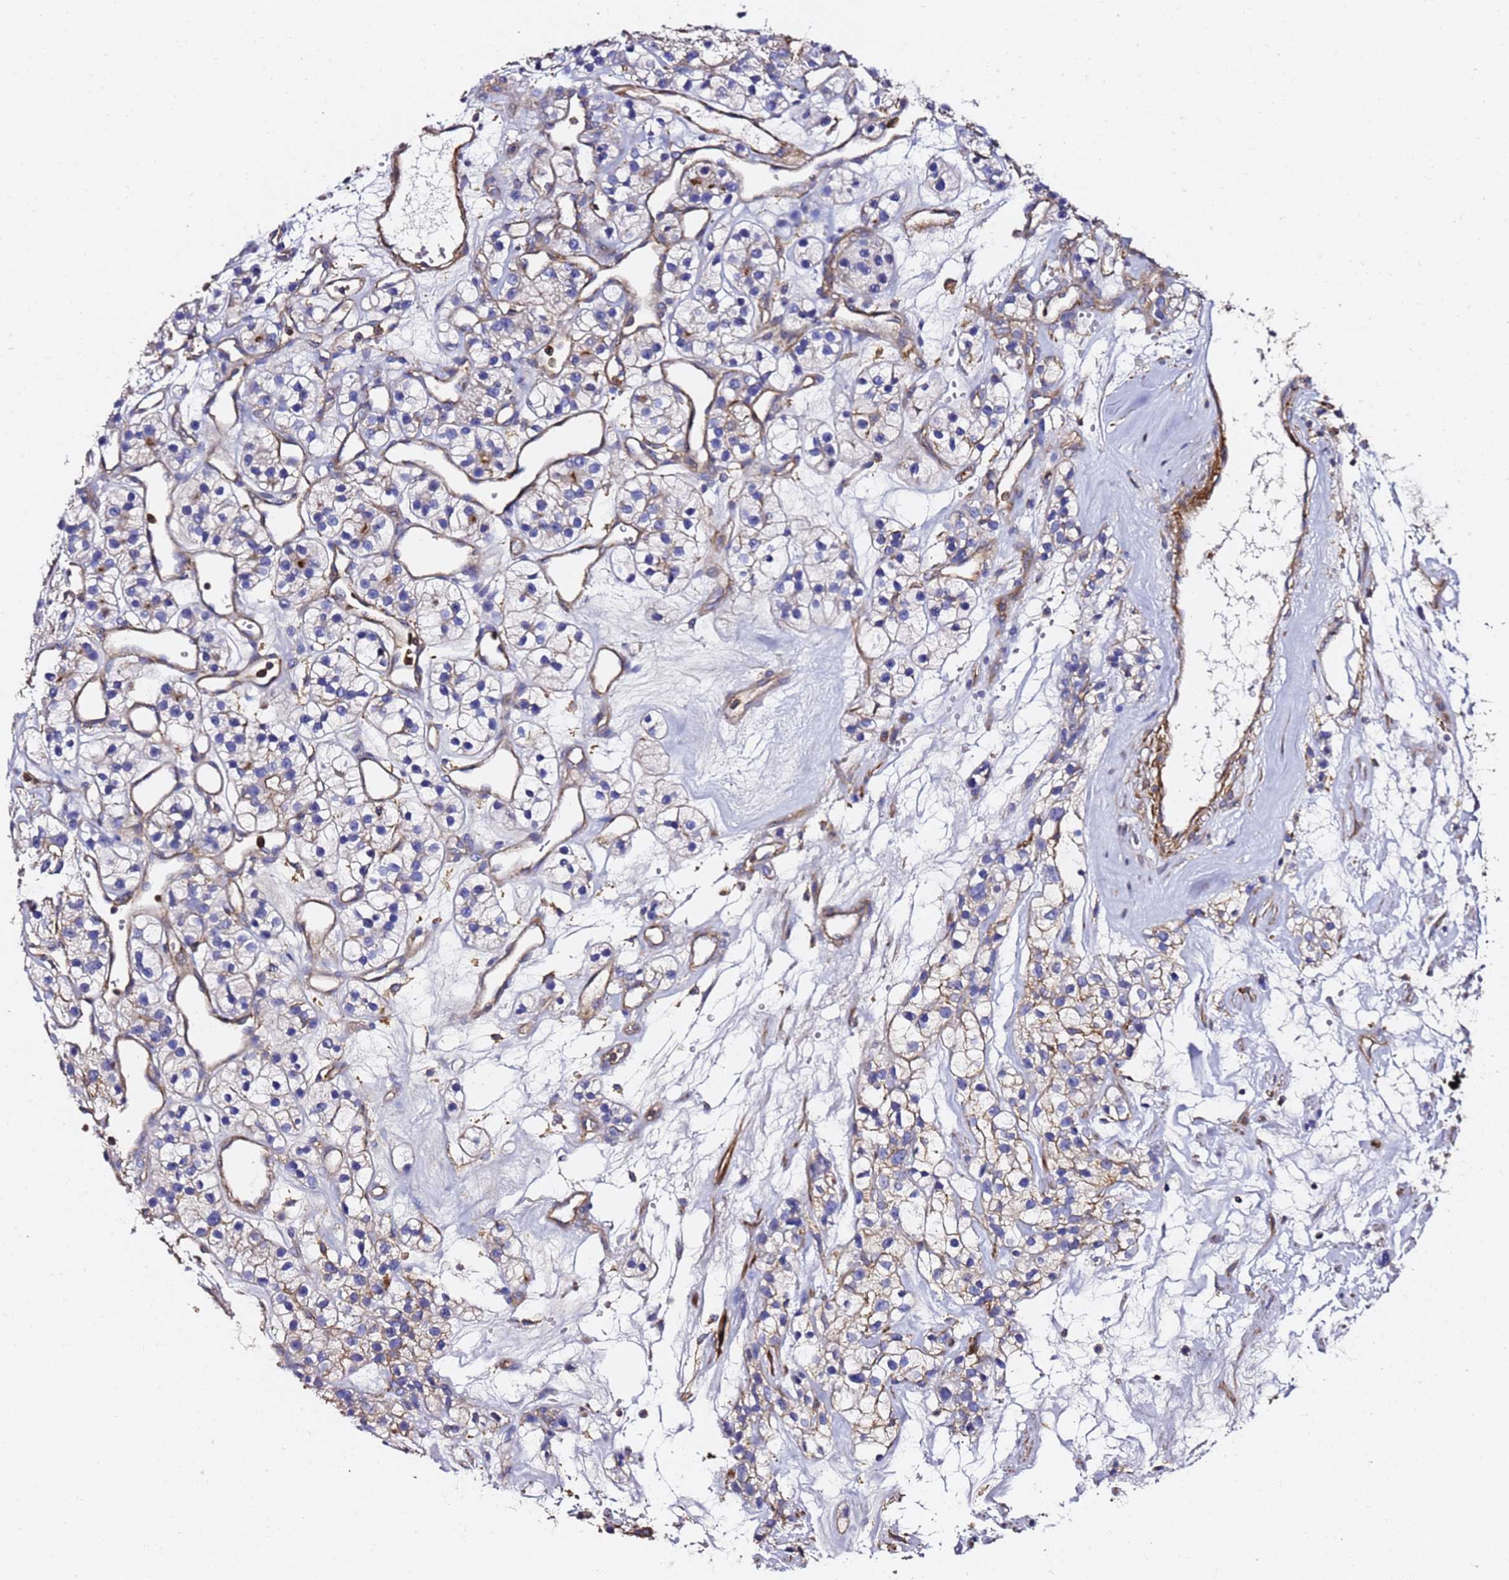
{"staining": {"intensity": "negative", "quantity": "none", "location": "none"}, "tissue": "renal cancer", "cell_type": "Tumor cells", "image_type": "cancer", "snomed": [{"axis": "morphology", "description": "Adenocarcinoma, NOS"}, {"axis": "topography", "description": "Kidney"}], "caption": "This is an immunohistochemistry image of renal cancer. There is no positivity in tumor cells.", "gene": "ZFP36L2", "patient": {"sex": "female", "age": 57}}